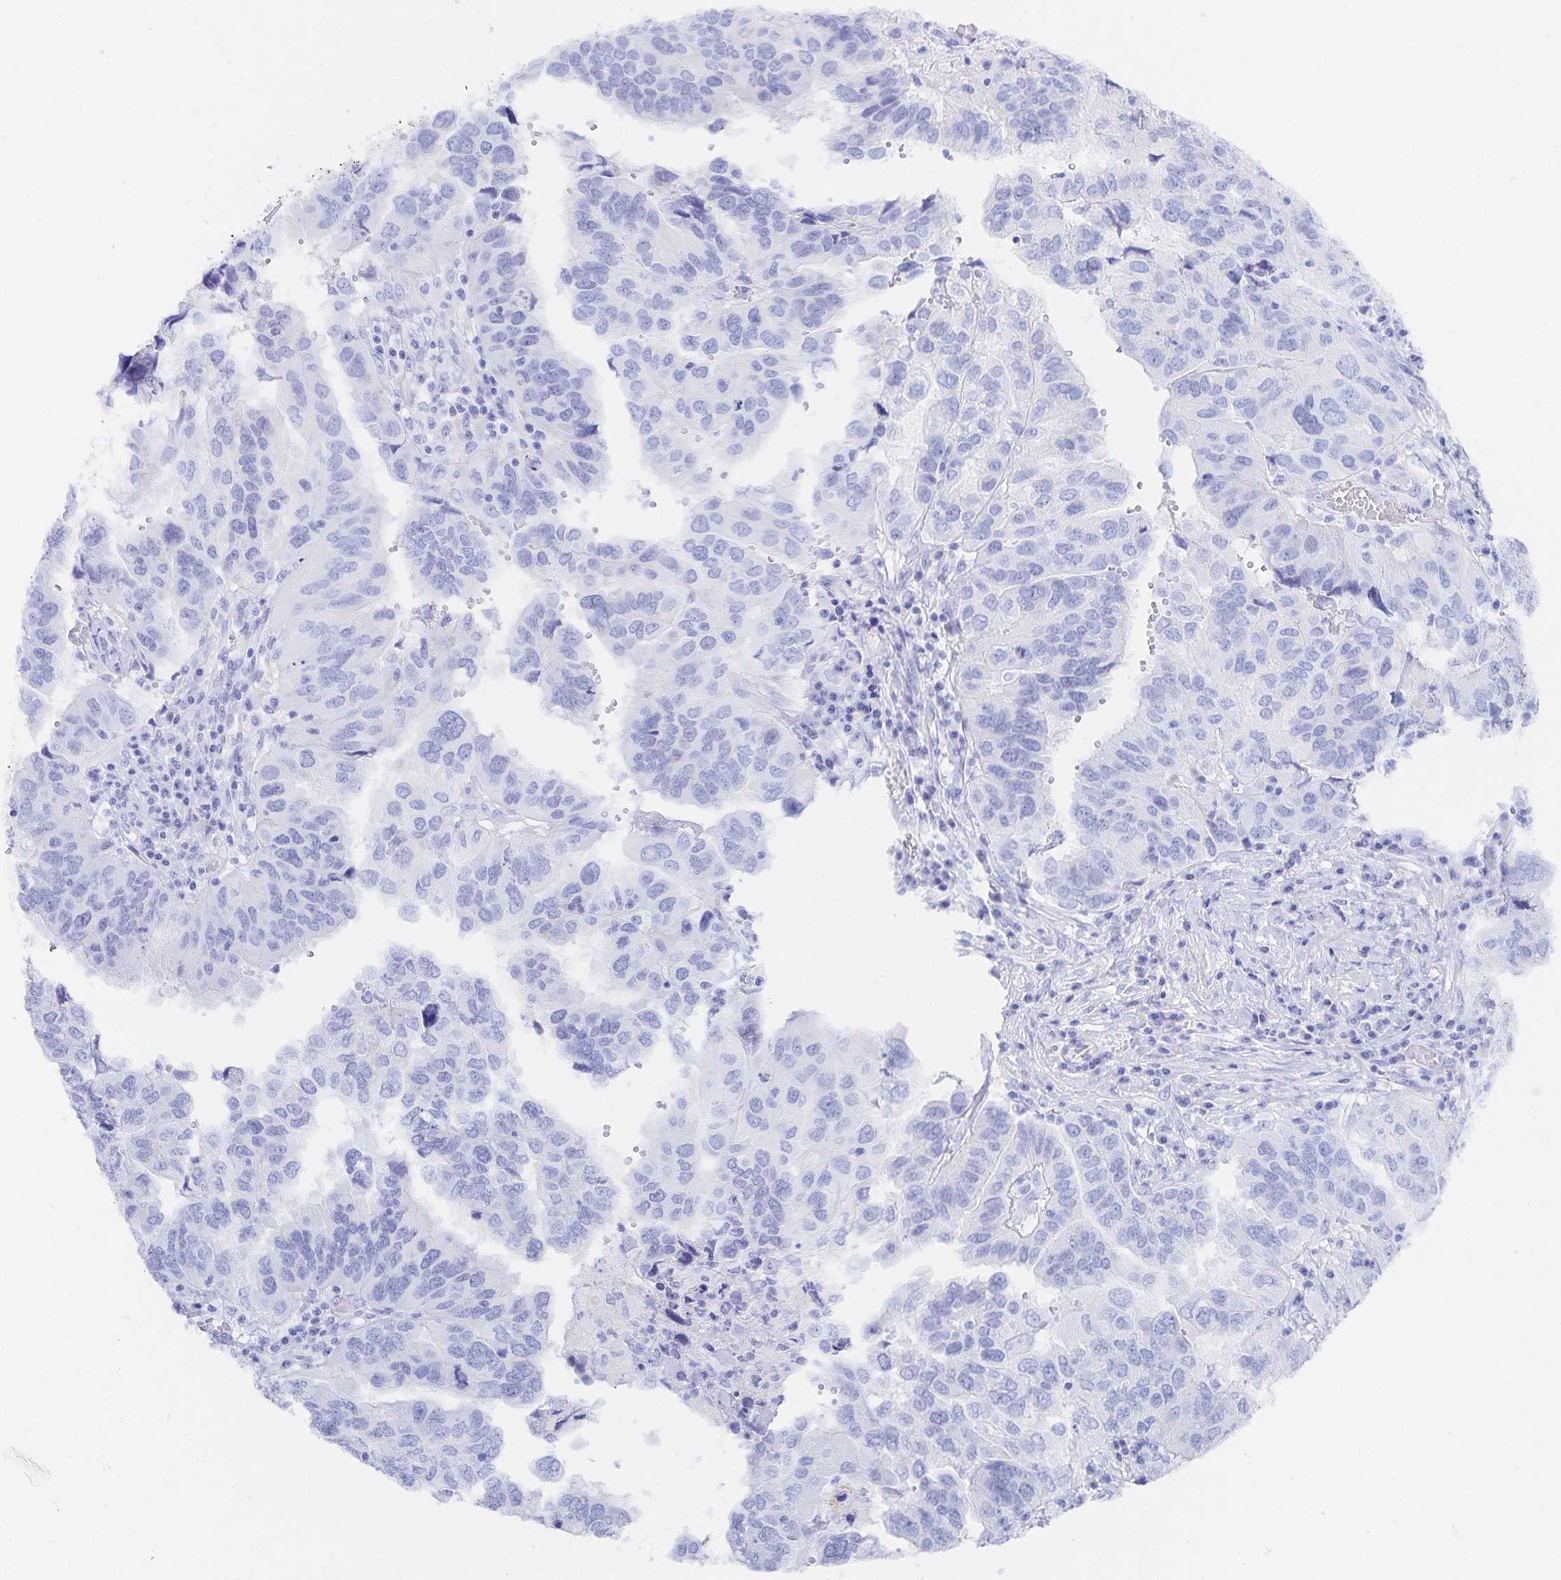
{"staining": {"intensity": "negative", "quantity": "none", "location": "none"}, "tissue": "ovarian cancer", "cell_type": "Tumor cells", "image_type": "cancer", "snomed": [{"axis": "morphology", "description": "Cystadenocarcinoma, serous, NOS"}, {"axis": "topography", "description": "Ovary"}], "caption": "There is no significant expression in tumor cells of serous cystadenocarcinoma (ovarian).", "gene": "SNTN", "patient": {"sex": "female", "age": 79}}